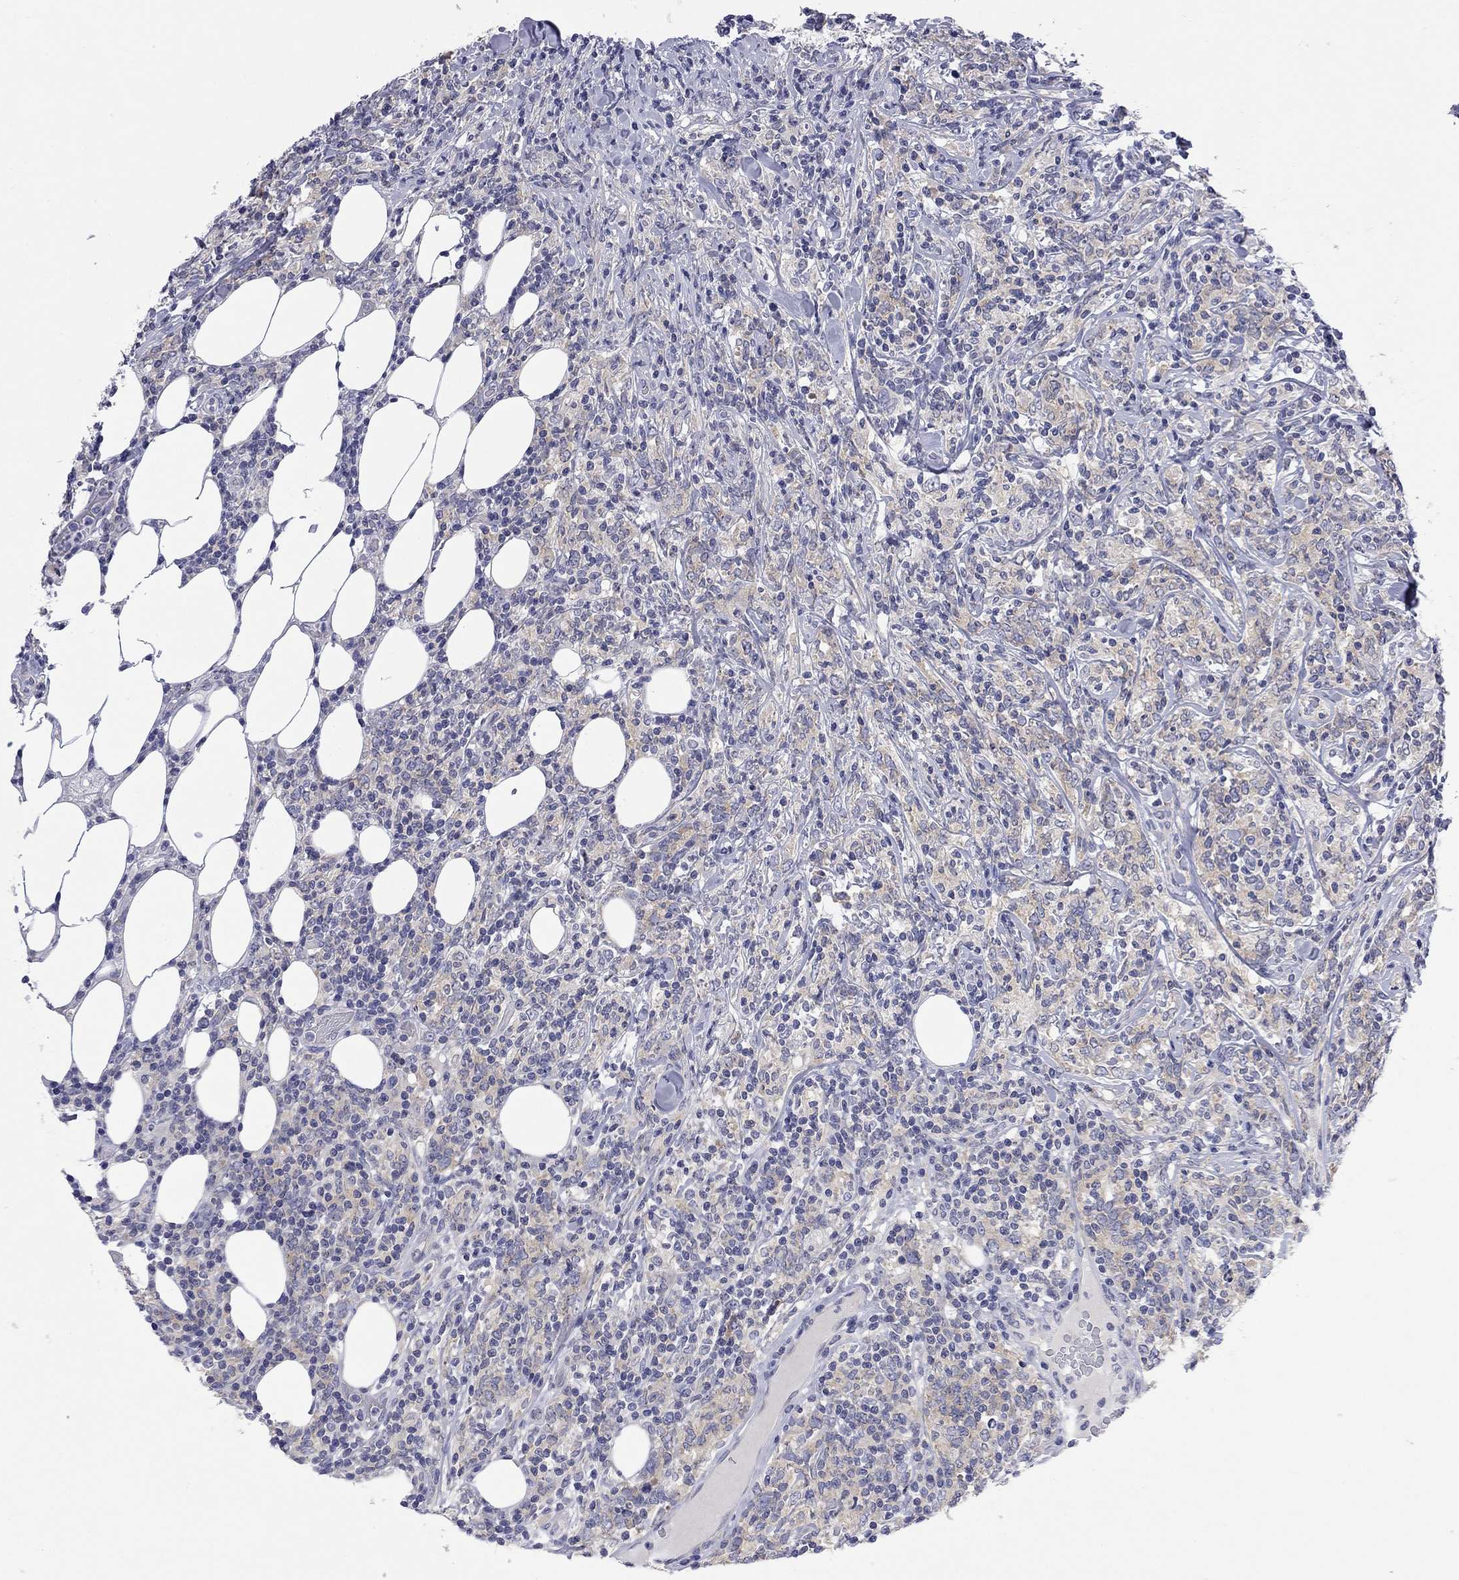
{"staining": {"intensity": "negative", "quantity": "none", "location": "none"}, "tissue": "lymphoma", "cell_type": "Tumor cells", "image_type": "cancer", "snomed": [{"axis": "morphology", "description": "Malignant lymphoma, non-Hodgkin's type, High grade"}, {"axis": "topography", "description": "Lymph node"}], "caption": "DAB (3,3'-diaminobenzidine) immunohistochemical staining of human malignant lymphoma, non-Hodgkin's type (high-grade) demonstrates no significant expression in tumor cells.", "gene": "ABCB4", "patient": {"sex": "female", "age": 84}}